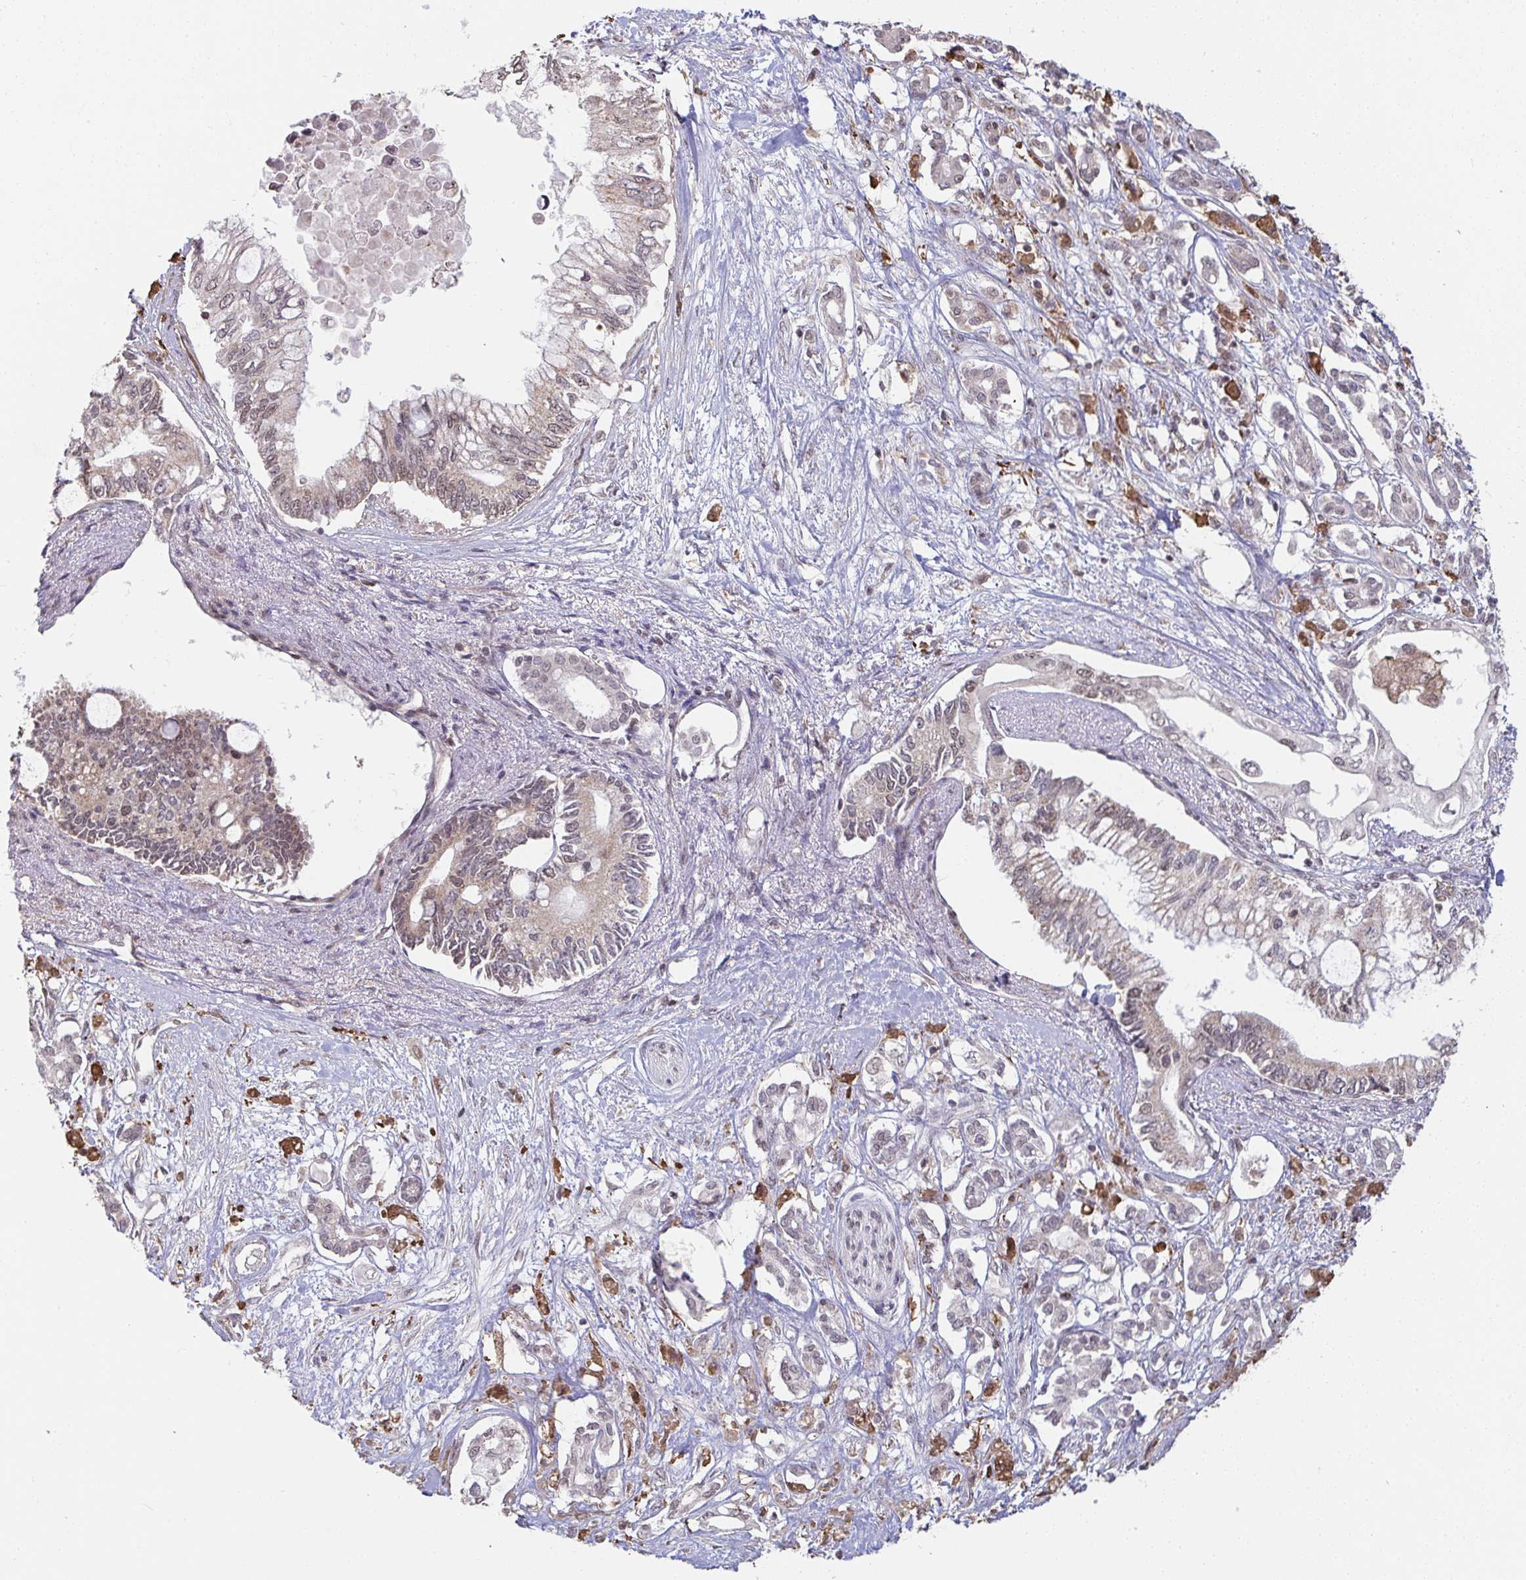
{"staining": {"intensity": "weak", "quantity": "<25%", "location": "nuclear"}, "tissue": "pancreatic cancer", "cell_type": "Tumor cells", "image_type": "cancer", "snomed": [{"axis": "morphology", "description": "Adenocarcinoma, NOS"}, {"axis": "topography", "description": "Pancreas"}], "caption": "Tumor cells show no significant protein expression in adenocarcinoma (pancreatic). (DAB IHC, high magnification).", "gene": "SAP30", "patient": {"sex": "female", "age": 63}}